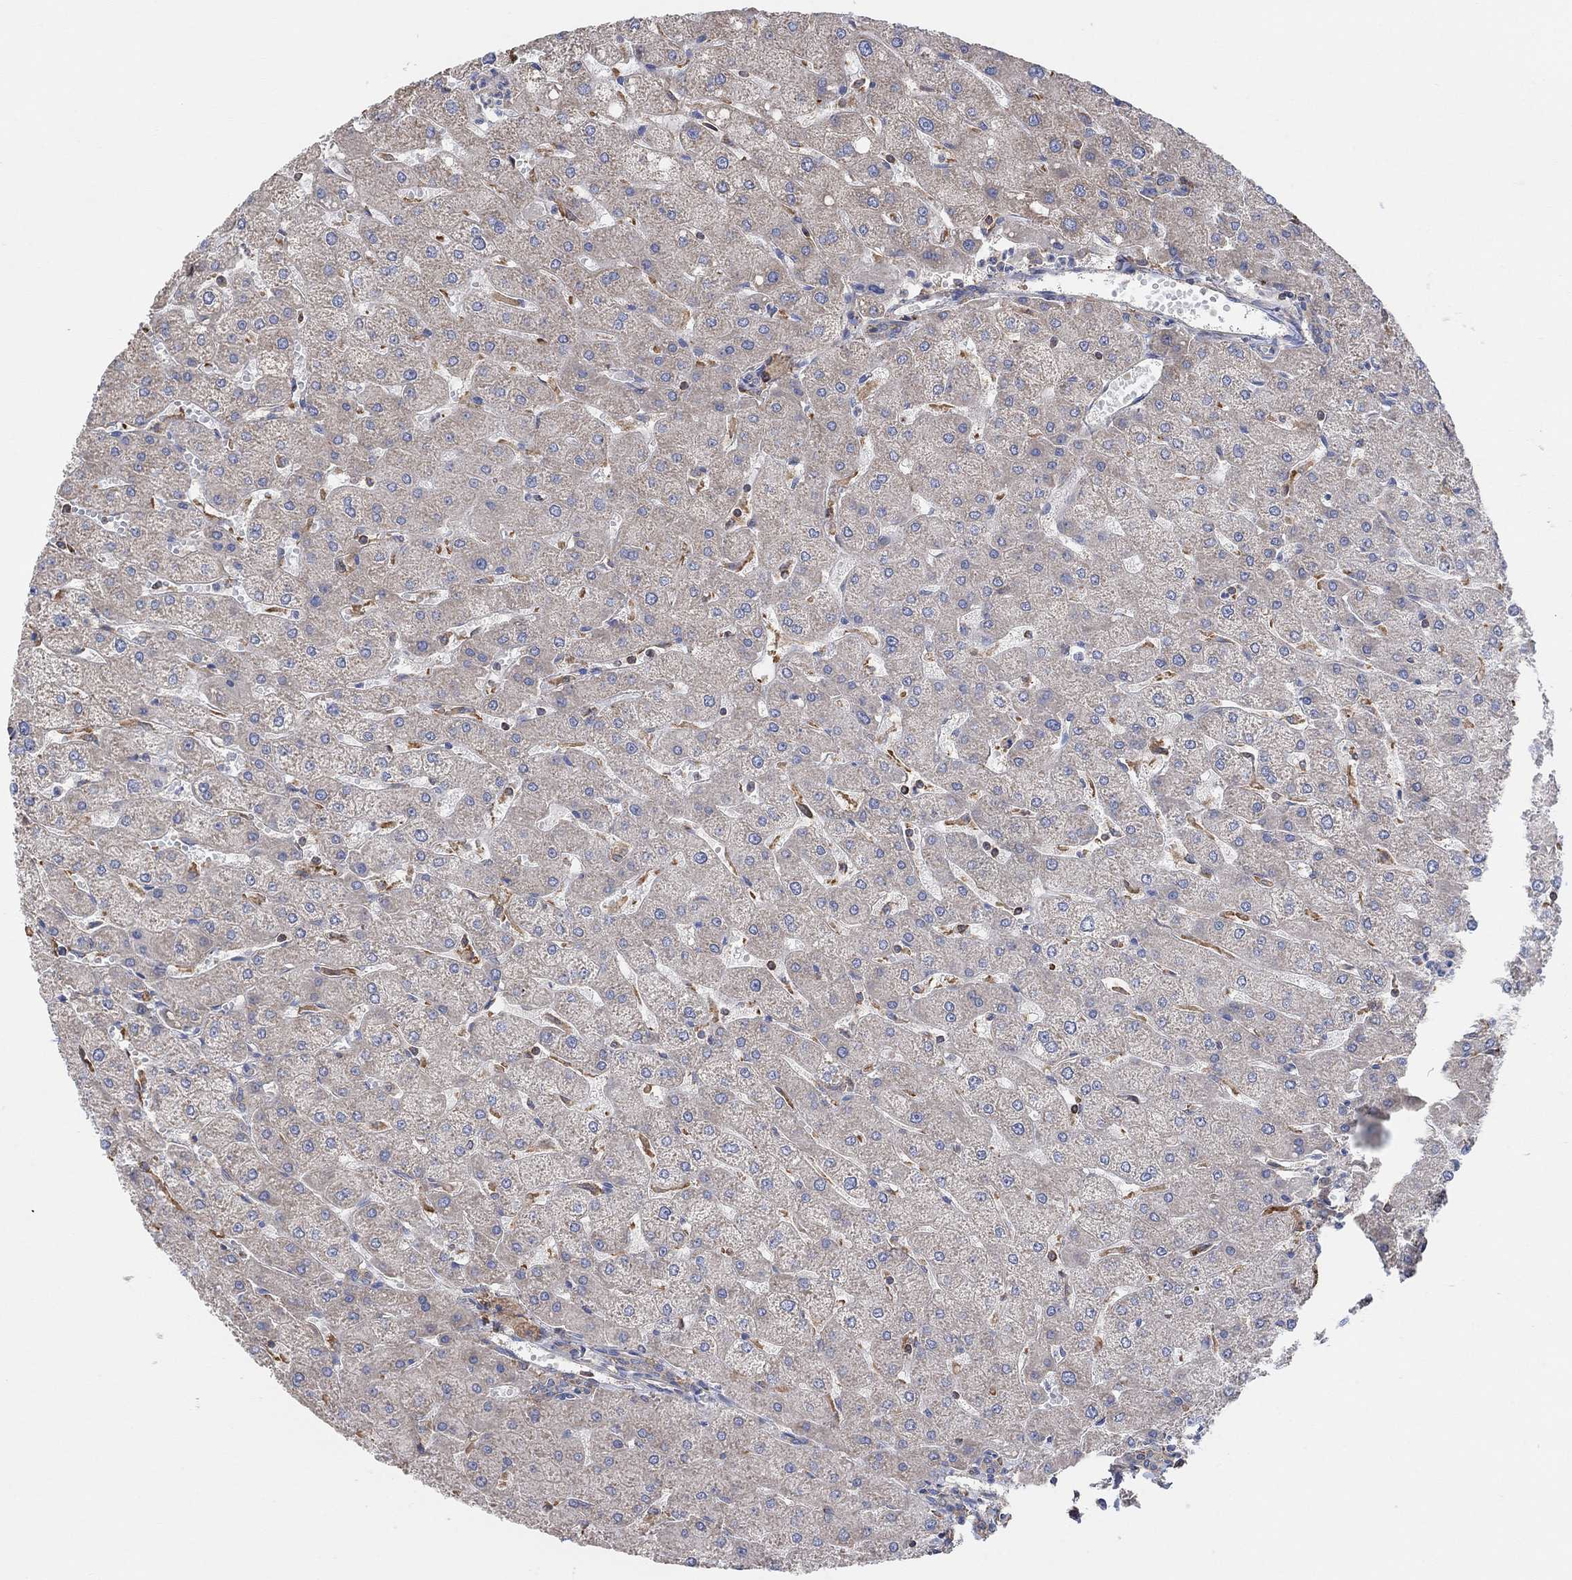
{"staining": {"intensity": "weak", "quantity": ">75%", "location": "cytoplasmic/membranous"}, "tissue": "liver", "cell_type": "Cholangiocytes", "image_type": "normal", "snomed": [{"axis": "morphology", "description": "Normal tissue, NOS"}, {"axis": "topography", "description": "Liver"}], "caption": "Normal liver was stained to show a protein in brown. There is low levels of weak cytoplasmic/membranous expression in about >75% of cholangiocytes.", "gene": "BLOC1S3", "patient": {"sex": "male", "age": 67}}